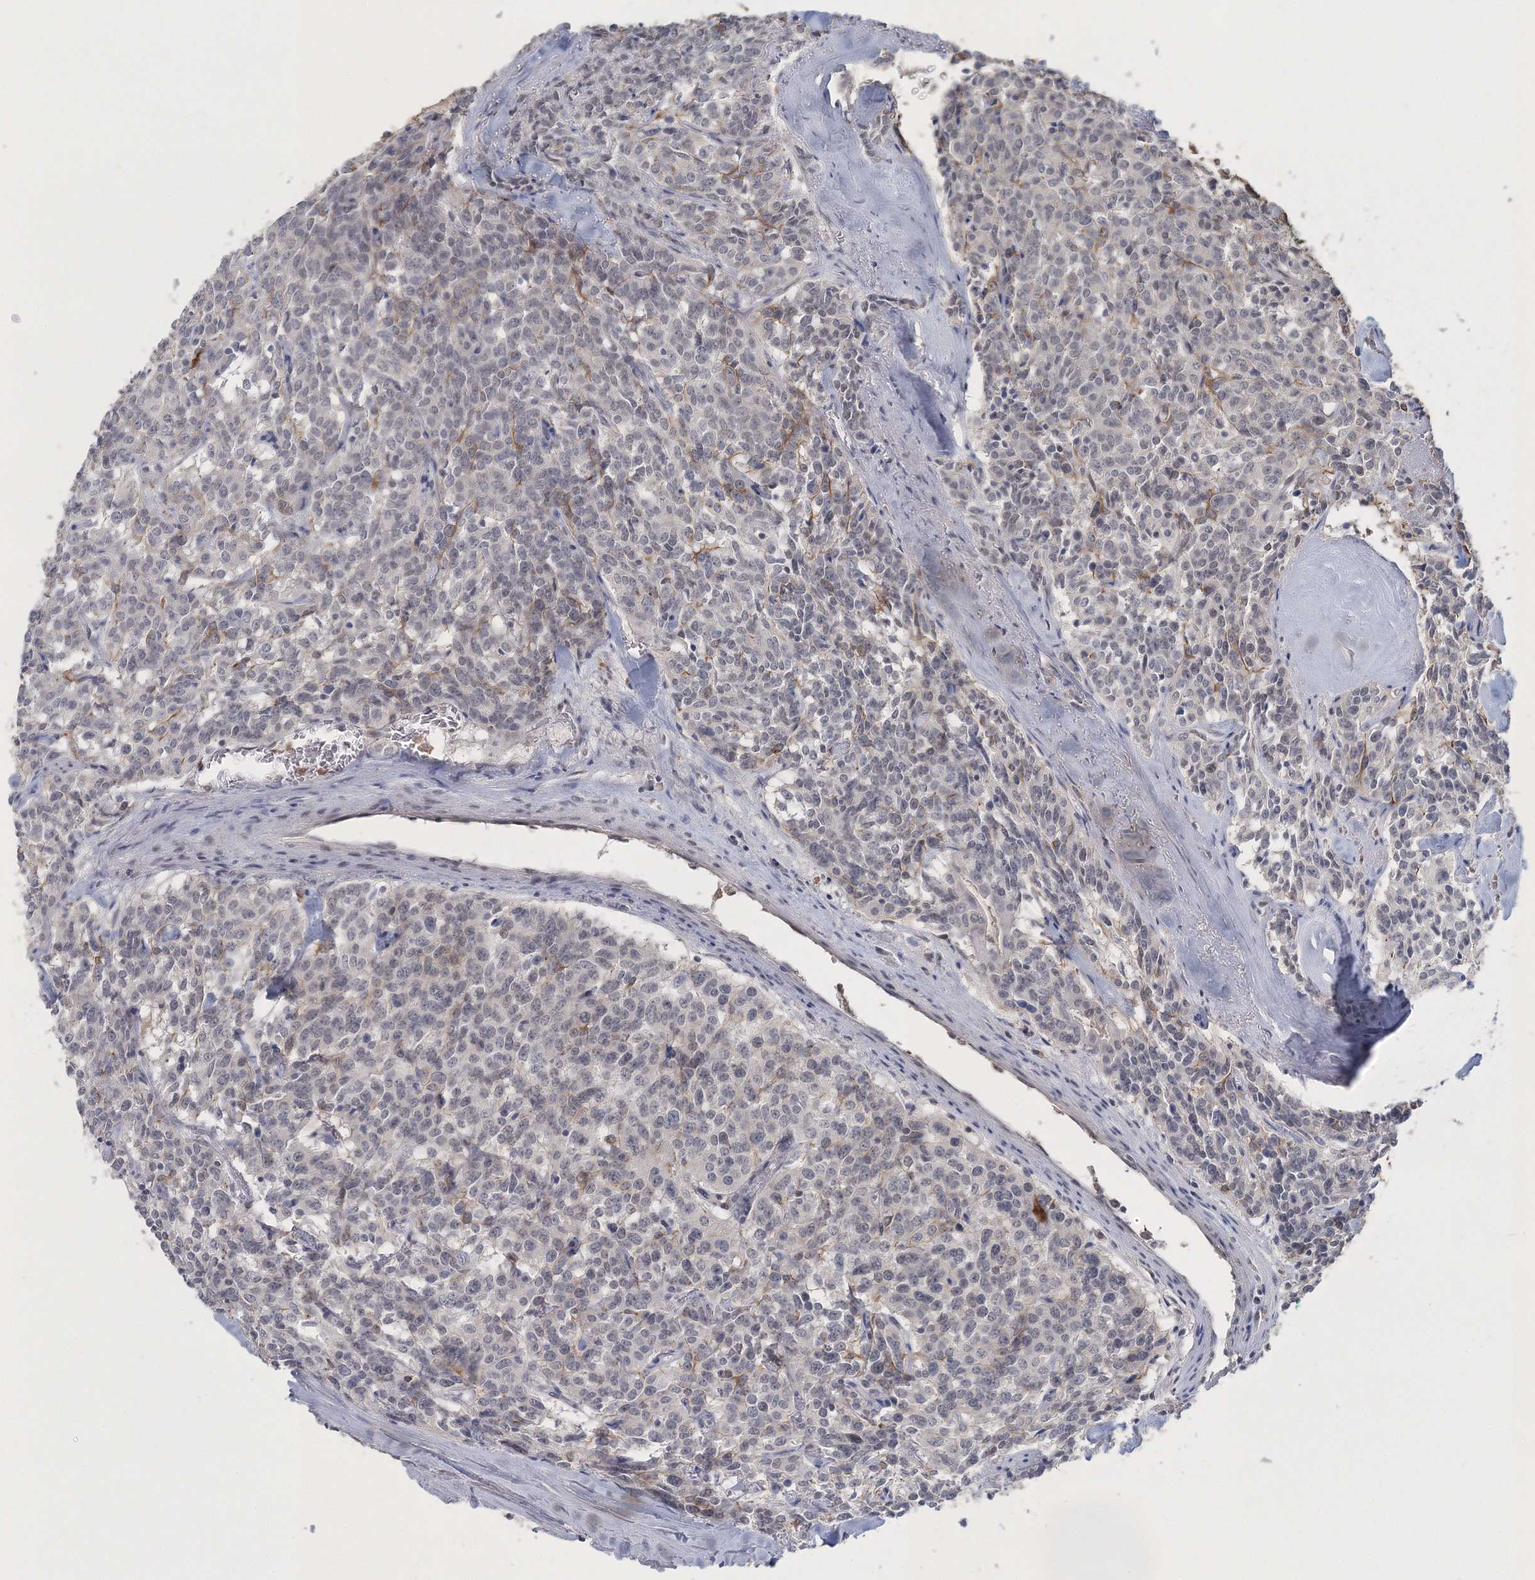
{"staining": {"intensity": "negative", "quantity": "none", "location": "none"}, "tissue": "carcinoid", "cell_type": "Tumor cells", "image_type": "cancer", "snomed": [{"axis": "morphology", "description": "Carcinoid, malignant, NOS"}, {"axis": "topography", "description": "Lung"}], "caption": "An immunohistochemistry (IHC) histopathology image of carcinoid is shown. There is no staining in tumor cells of carcinoid. (Immunohistochemistry, brightfield microscopy, high magnification).", "gene": "UIMC1", "patient": {"sex": "female", "age": 46}}